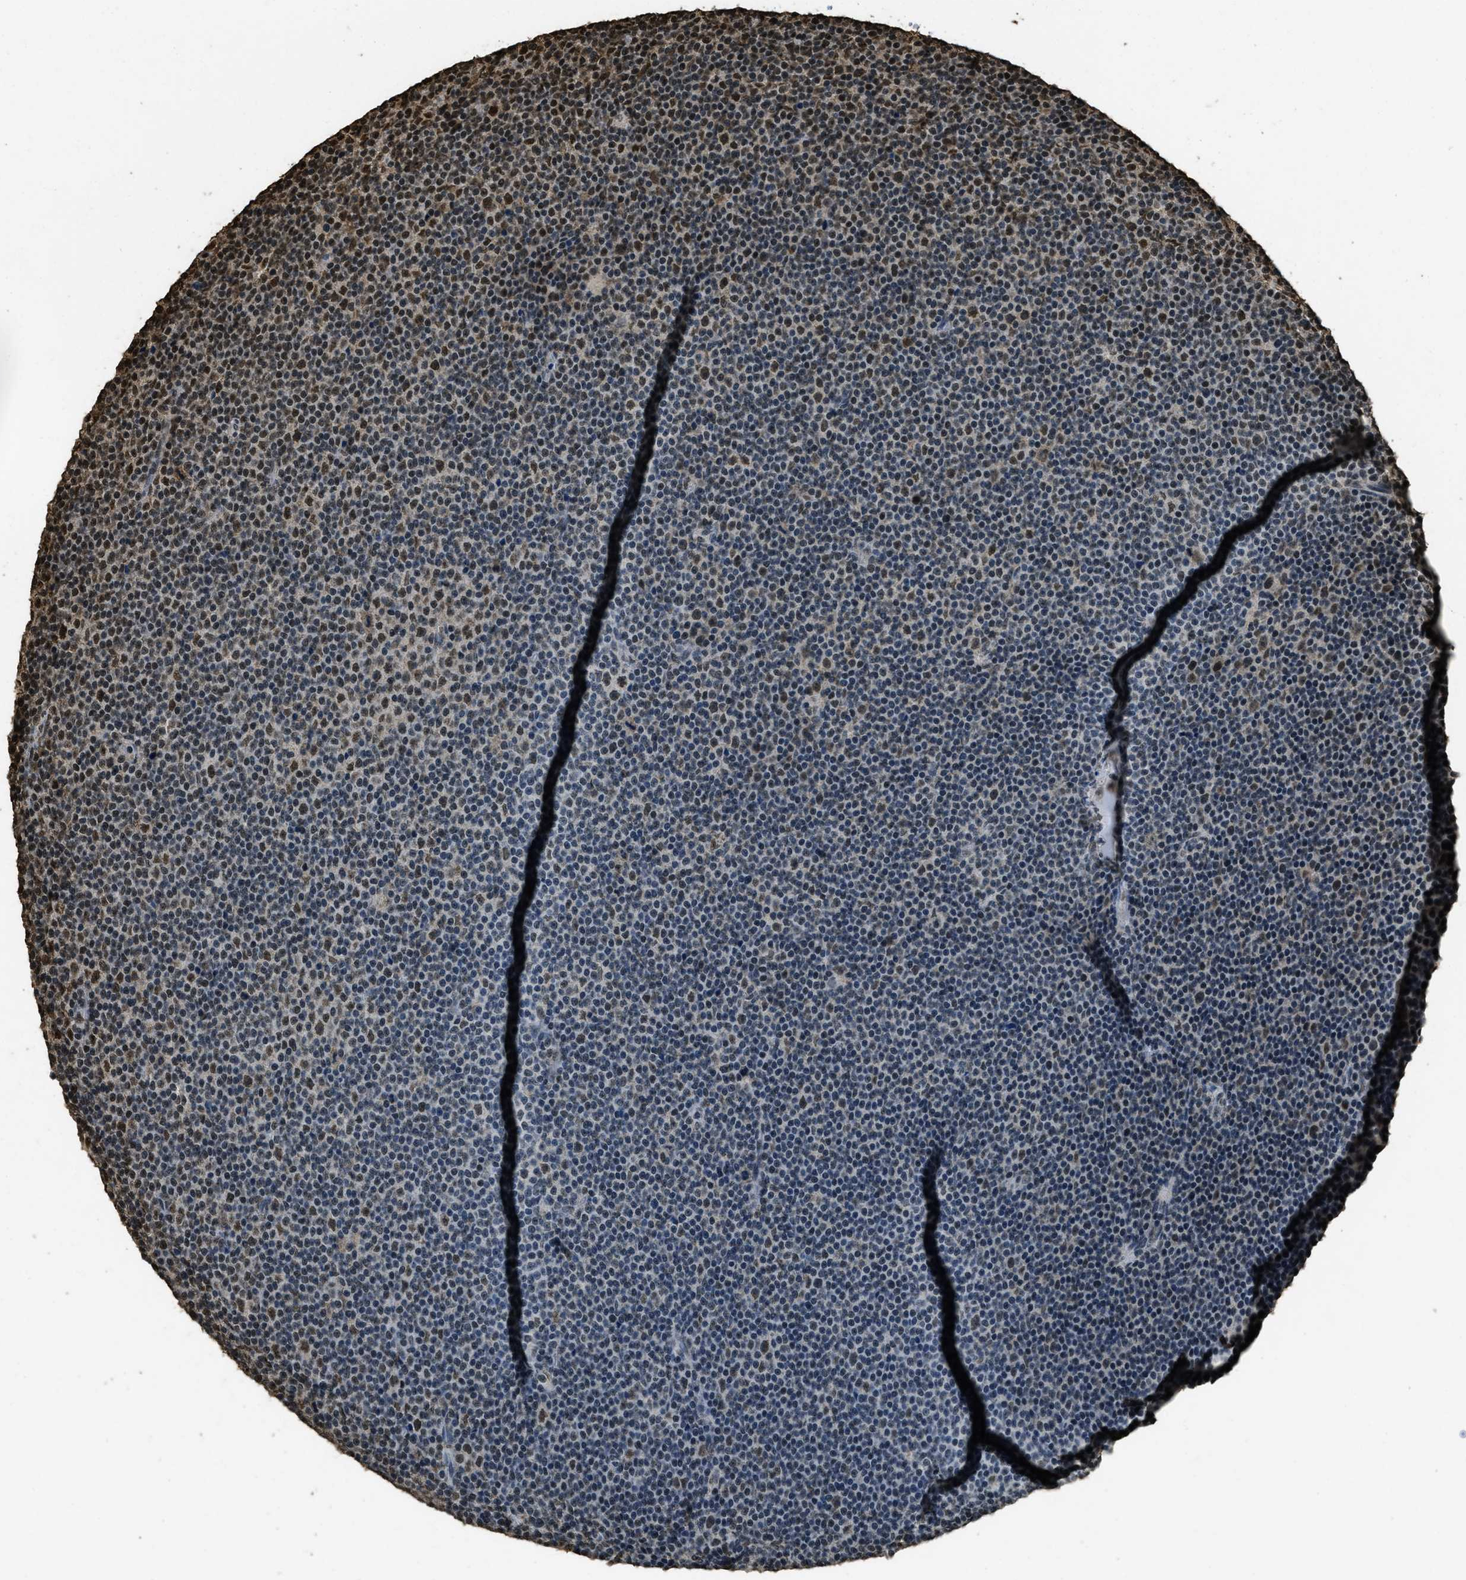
{"staining": {"intensity": "strong", "quantity": "25%-75%", "location": "nuclear"}, "tissue": "lymphoma", "cell_type": "Tumor cells", "image_type": "cancer", "snomed": [{"axis": "morphology", "description": "Malignant lymphoma, non-Hodgkin's type, Low grade"}, {"axis": "topography", "description": "Lymph node"}], "caption": "Lymphoma was stained to show a protein in brown. There is high levels of strong nuclear expression in approximately 25%-75% of tumor cells. The staining is performed using DAB (3,3'-diaminobenzidine) brown chromogen to label protein expression. The nuclei are counter-stained blue using hematoxylin.", "gene": "MYB", "patient": {"sex": "female", "age": 67}}